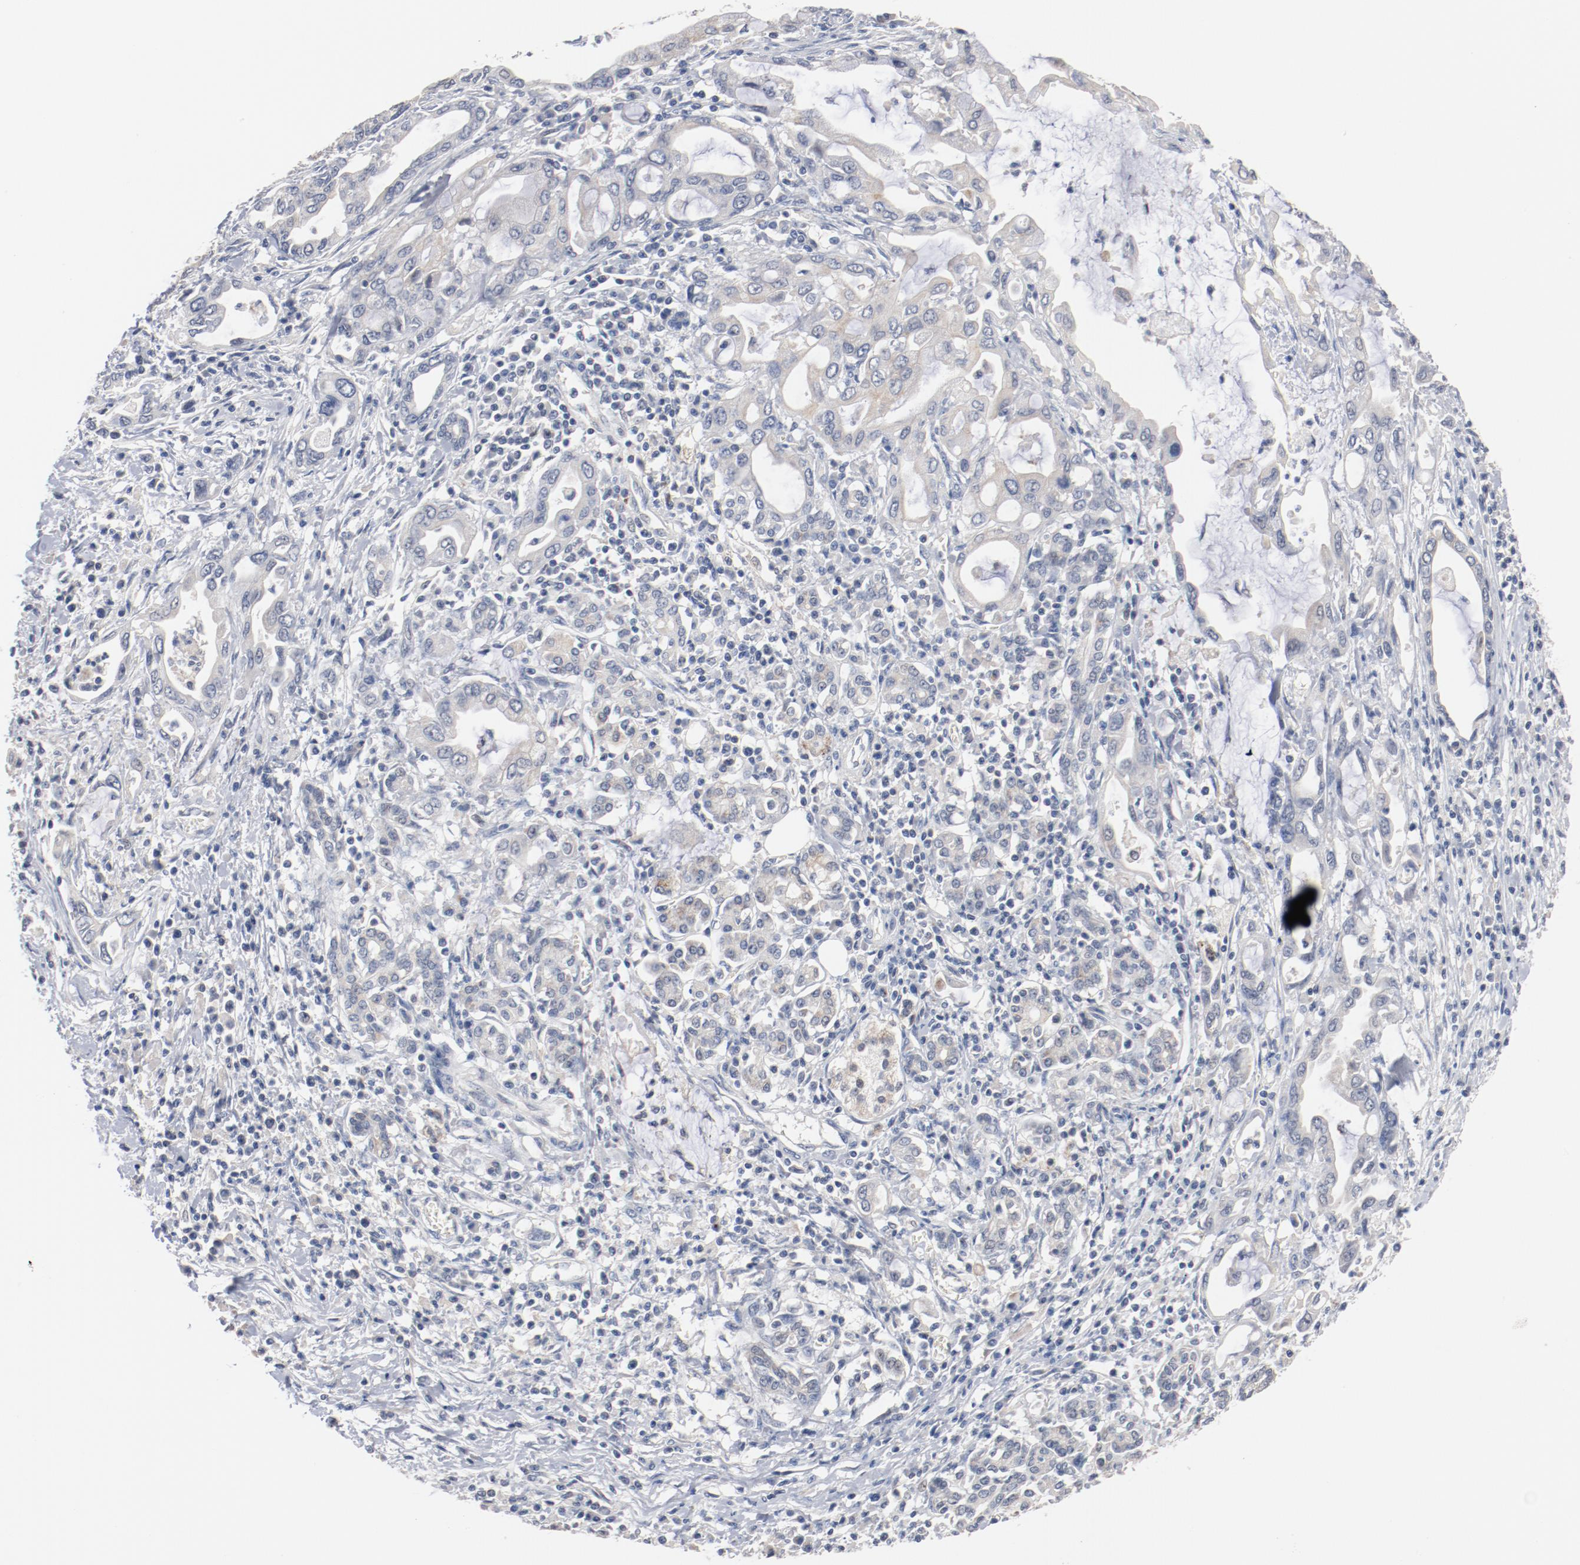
{"staining": {"intensity": "weak", "quantity": "<25%", "location": "cytoplasmic/membranous"}, "tissue": "pancreatic cancer", "cell_type": "Tumor cells", "image_type": "cancer", "snomed": [{"axis": "morphology", "description": "Adenocarcinoma, NOS"}, {"axis": "topography", "description": "Pancreas"}], "caption": "Image shows no significant protein staining in tumor cells of pancreatic cancer.", "gene": "ERICH1", "patient": {"sex": "female", "age": 57}}